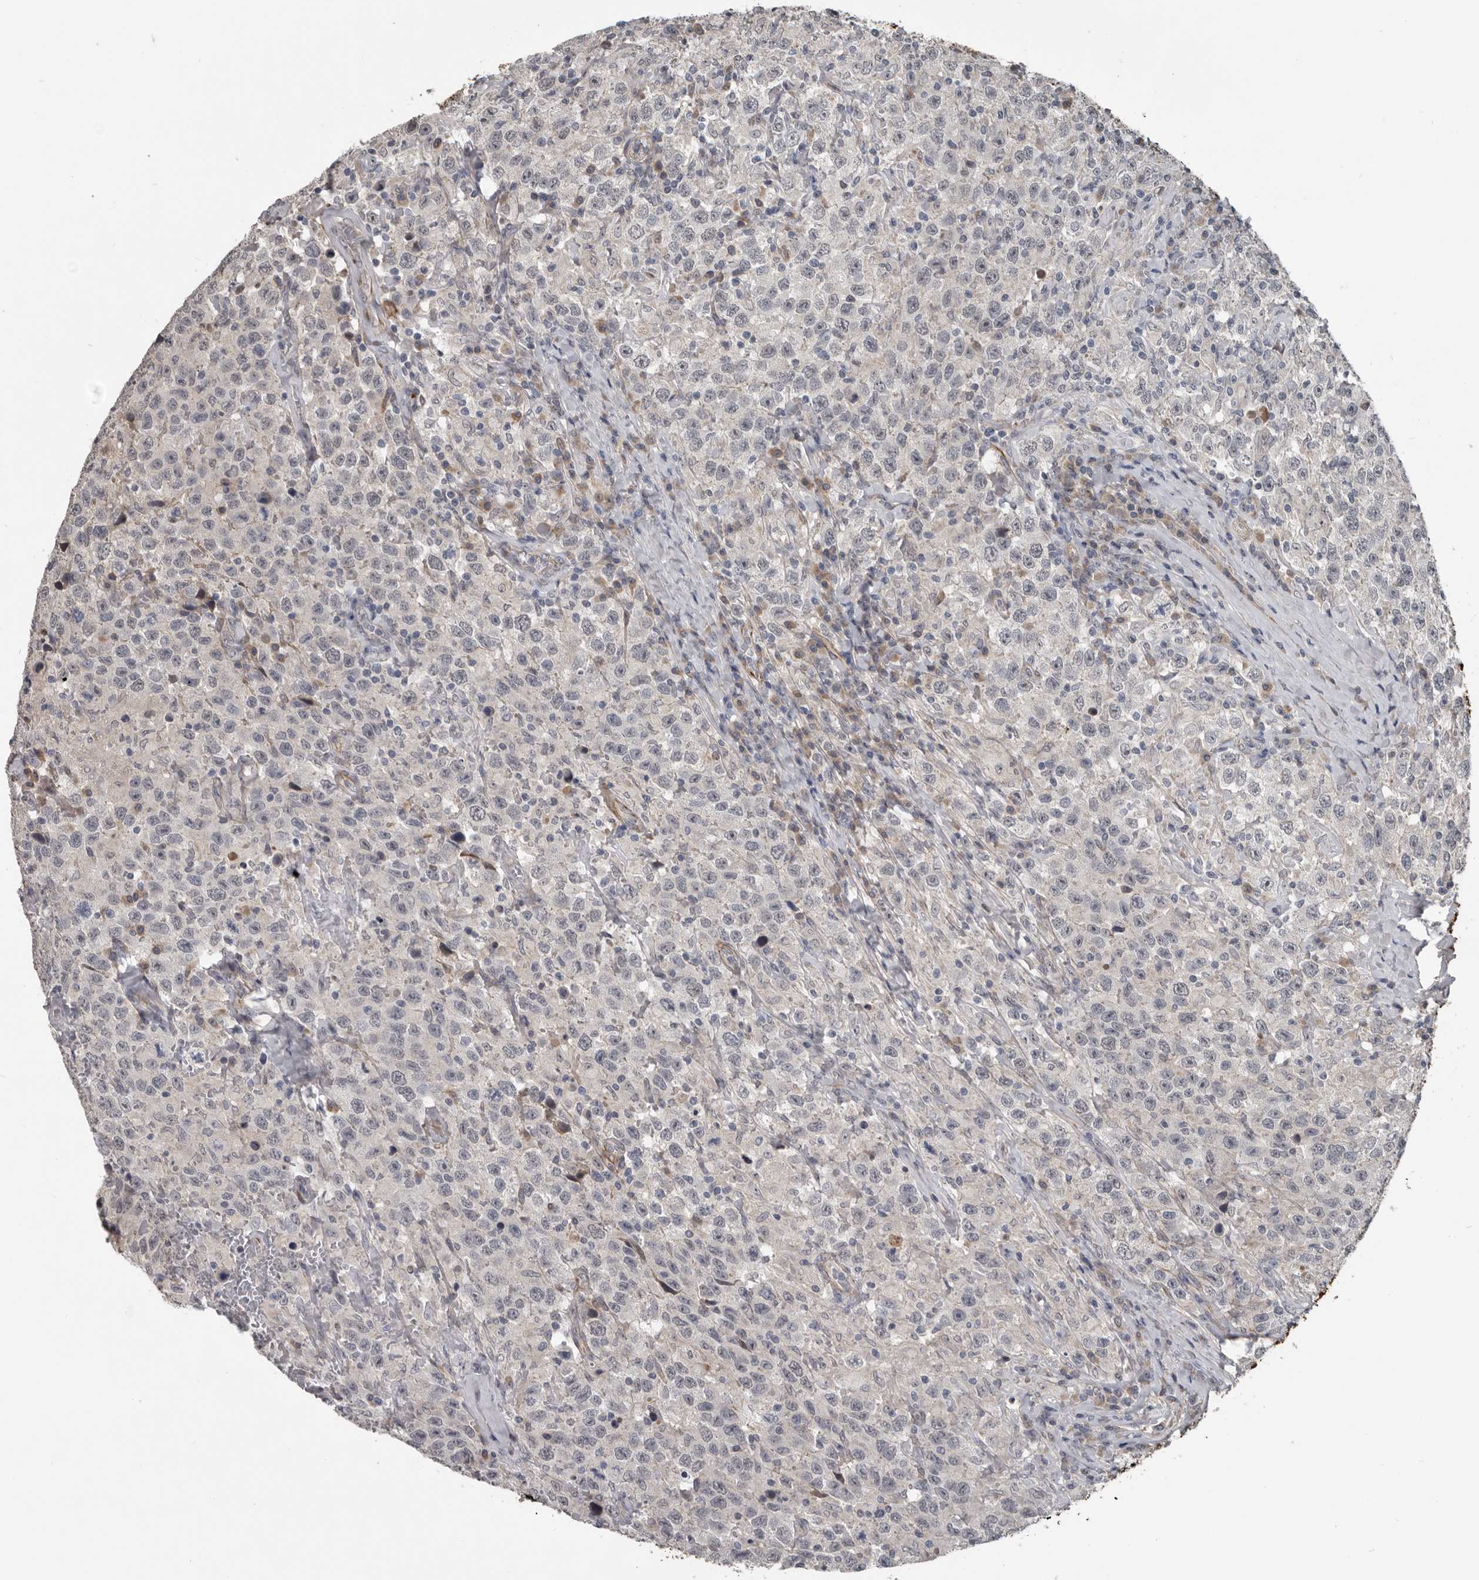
{"staining": {"intensity": "negative", "quantity": "none", "location": "none"}, "tissue": "testis cancer", "cell_type": "Tumor cells", "image_type": "cancer", "snomed": [{"axis": "morphology", "description": "Seminoma, NOS"}, {"axis": "topography", "description": "Testis"}], "caption": "Immunohistochemistry (IHC) micrograph of neoplastic tissue: human testis cancer stained with DAB (3,3'-diaminobenzidine) exhibits no significant protein positivity in tumor cells.", "gene": "C1orf216", "patient": {"sex": "male", "age": 41}}